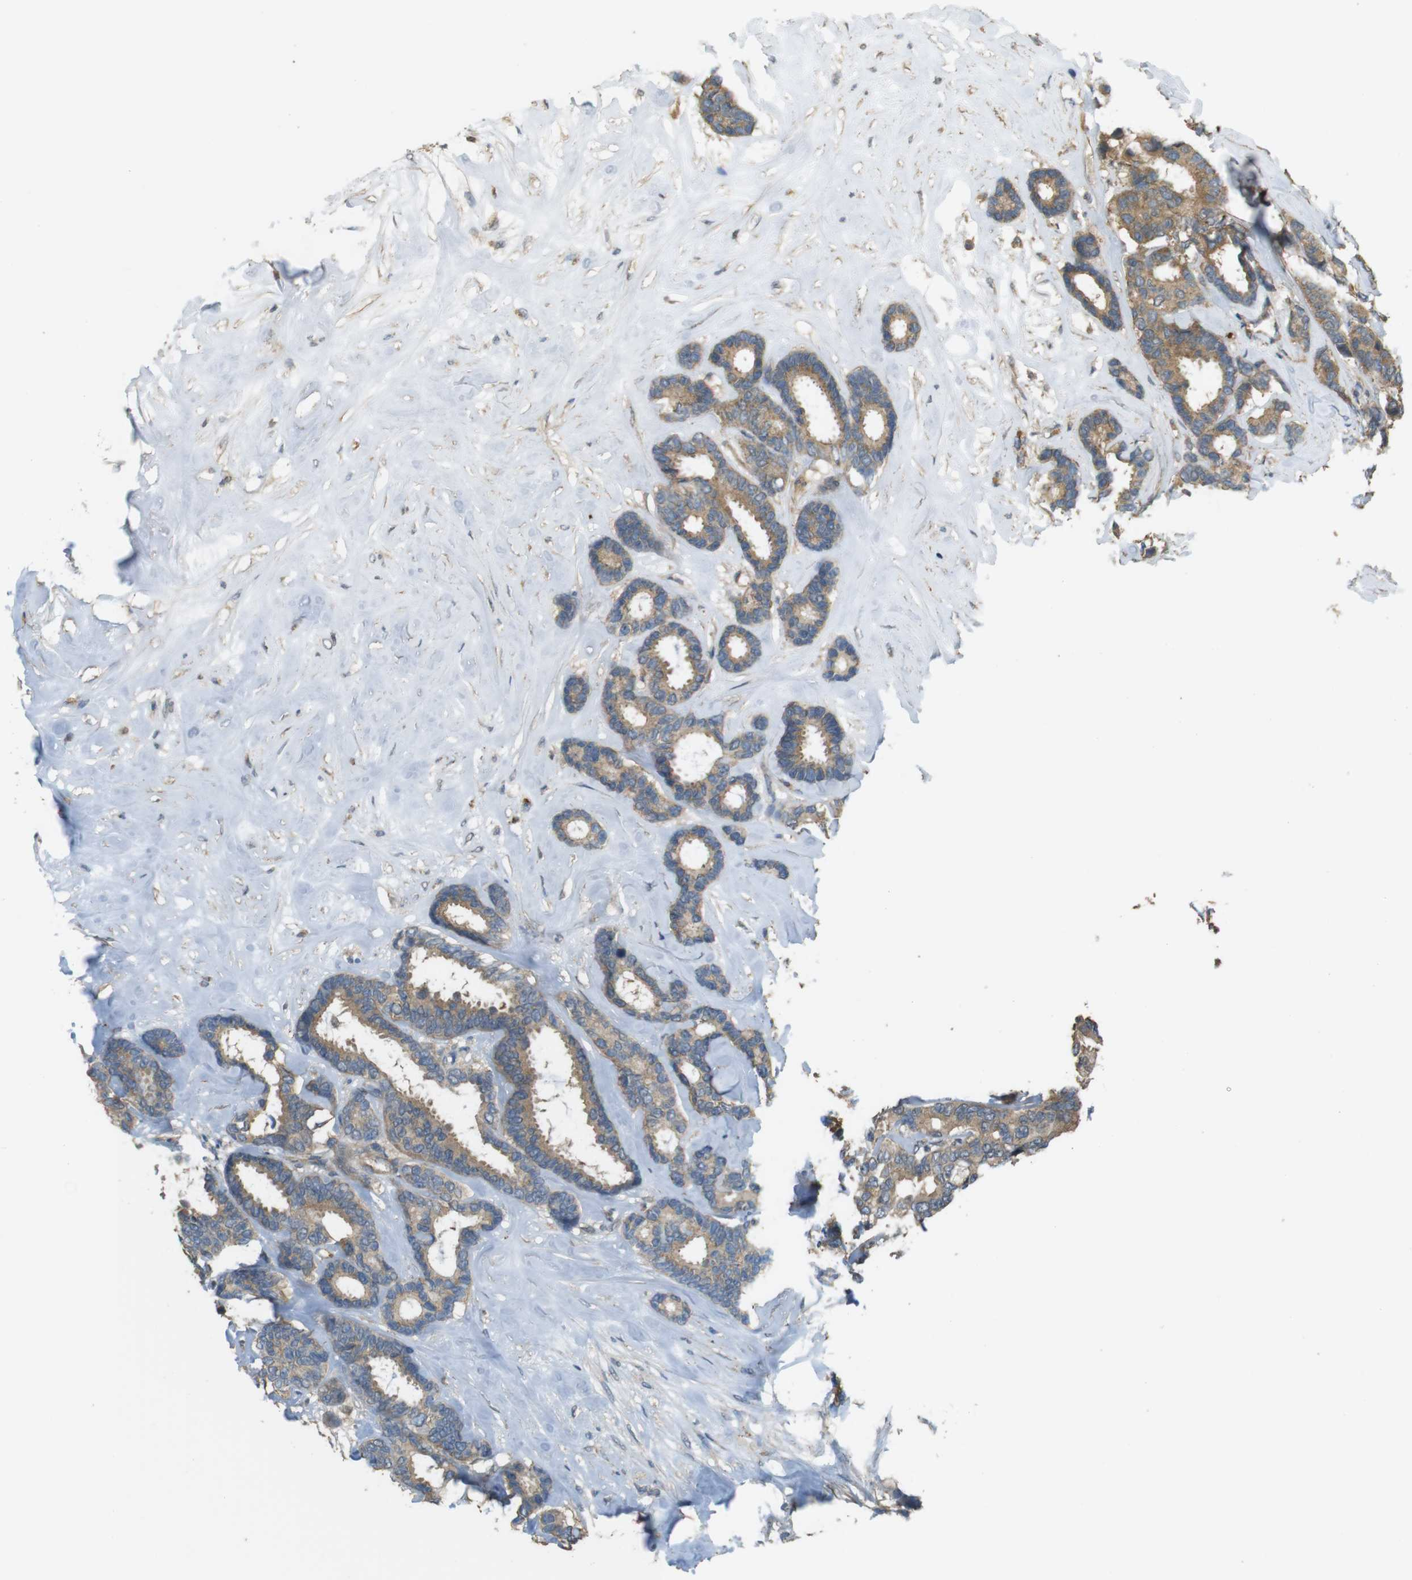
{"staining": {"intensity": "moderate", "quantity": ">75%", "location": "cytoplasmic/membranous"}, "tissue": "breast cancer", "cell_type": "Tumor cells", "image_type": "cancer", "snomed": [{"axis": "morphology", "description": "Duct carcinoma"}, {"axis": "topography", "description": "Breast"}], "caption": "Protein staining reveals moderate cytoplasmic/membranous expression in approximately >75% of tumor cells in invasive ductal carcinoma (breast). (IHC, brightfield microscopy, high magnification).", "gene": "ZDHHC20", "patient": {"sex": "female", "age": 87}}